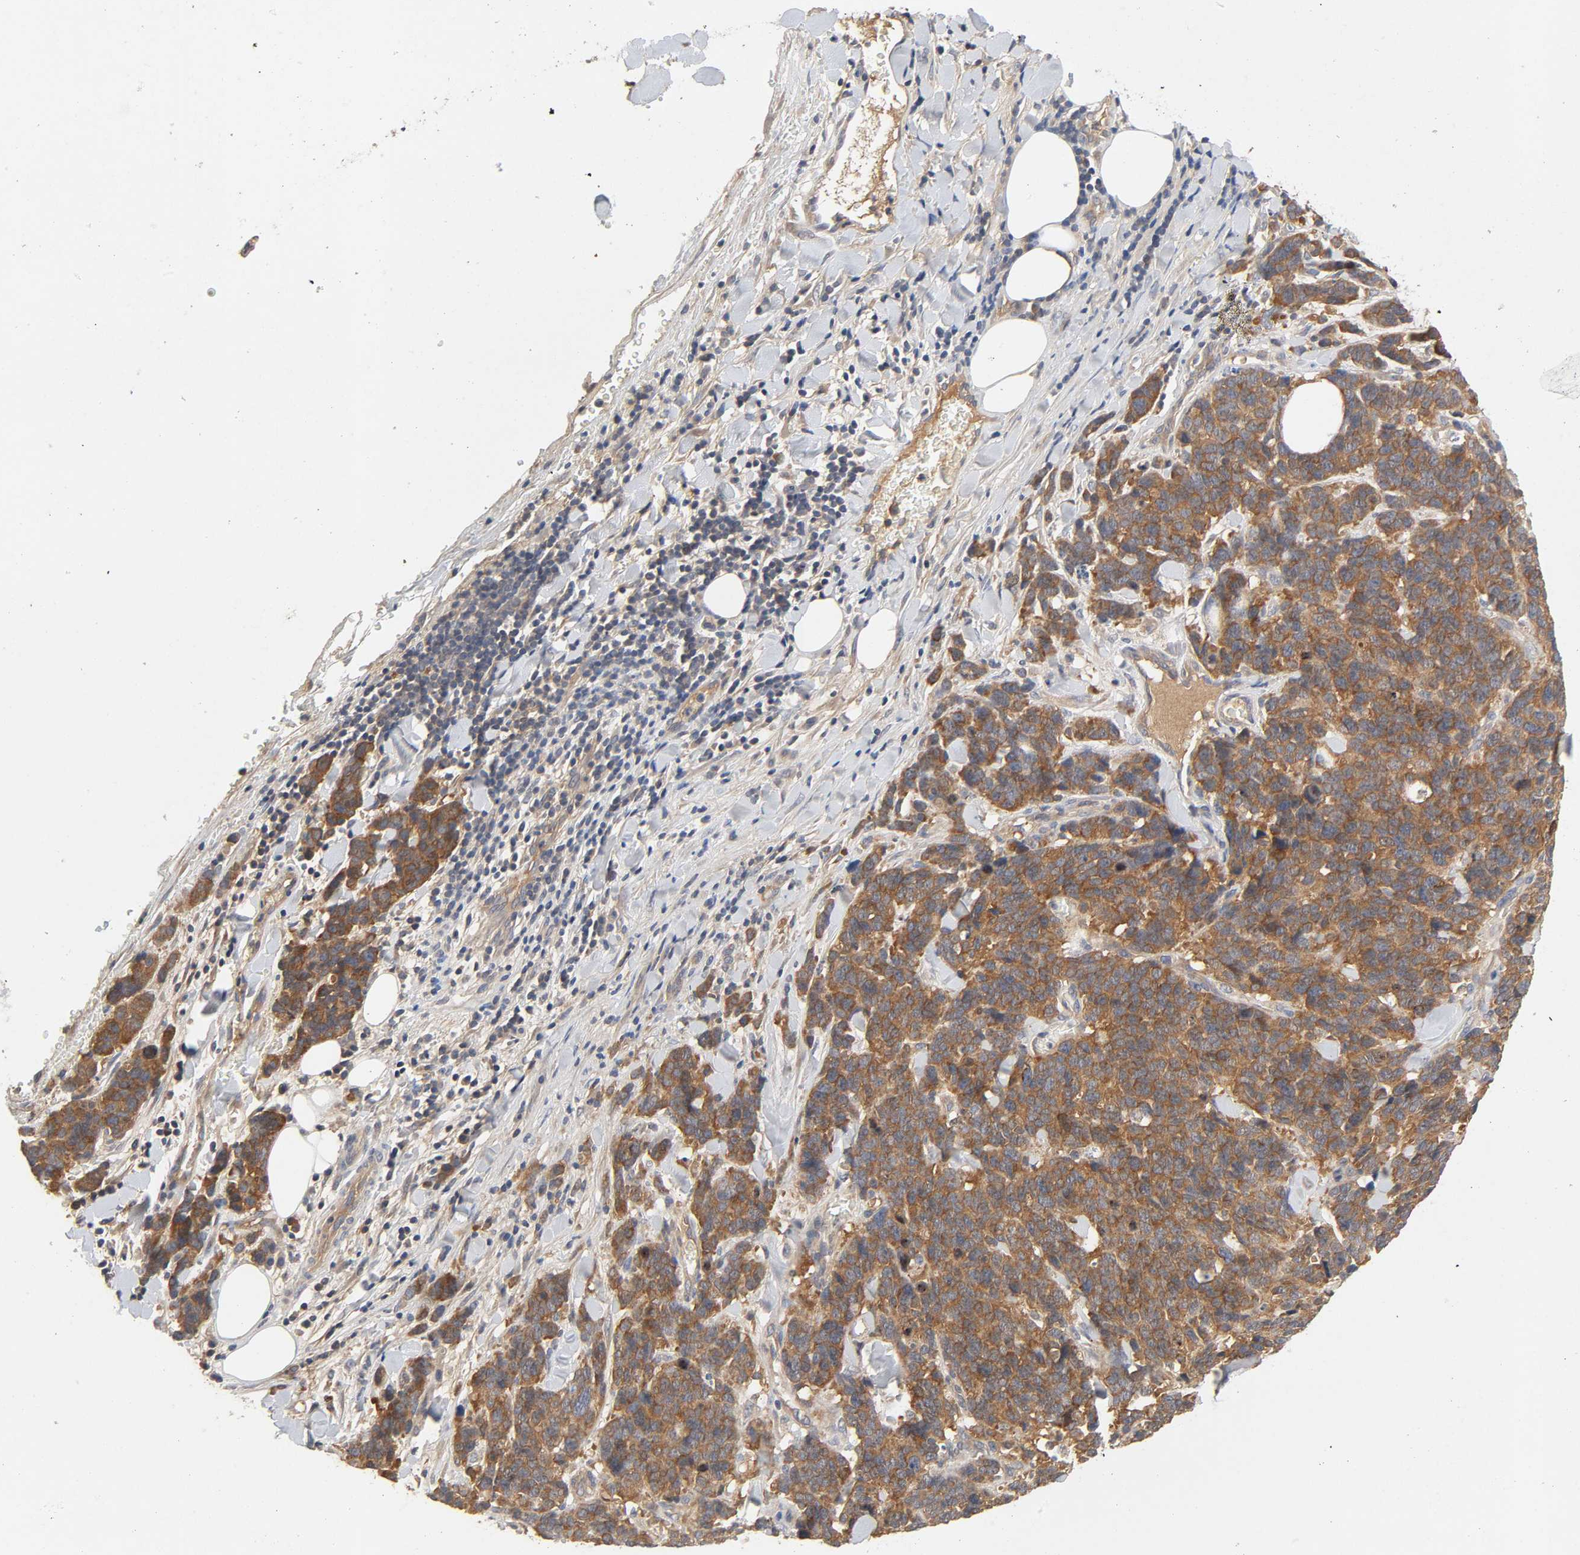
{"staining": {"intensity": "strong", "quantity": ">75%", "location": "cytoplasmic/membranous"}, "tissue": "lung cancer", "cell_type": "Tumor cells", "image_type": "cancer", "snomed": [{"axis": "morphology", "description": "Neoplasm, malignant, NOS"}, {"axis": "topography", "description": "Lung"}], "caption": "A photomicrograph showing strong cytoplasmic/membranous positivity in about >75% of tumor cells in lung cancer (malignant neoplasm), as visualized by brown immunohistochemical staining.", "gene": "CPB2", "patient": {"sex": "female", "age": 58}}